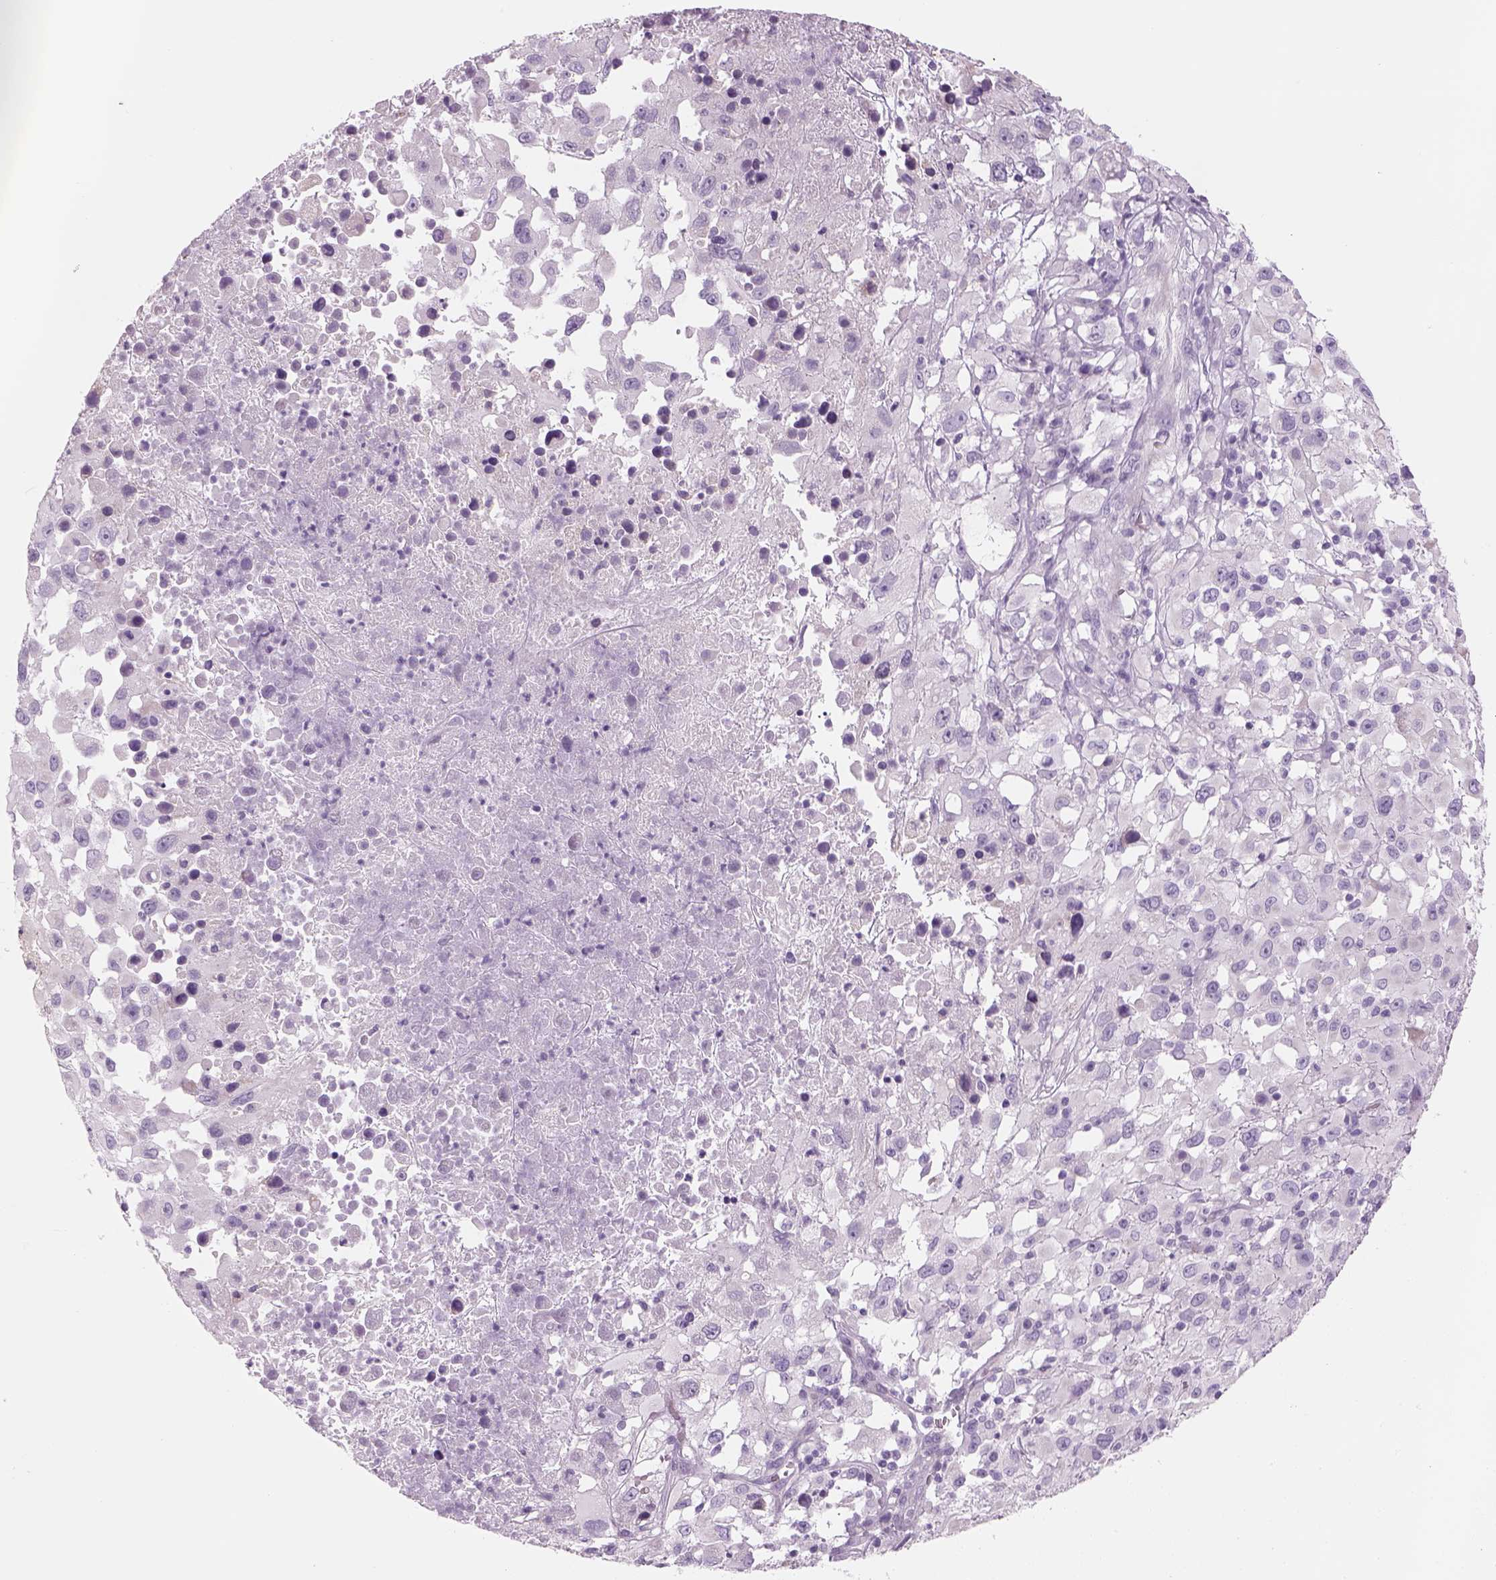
{"staining": {"intensity": "negative", "quantity": "none", "location": "none"}, "tissue": "melanoma", "cell_type": "Tumor cells", "image_type": "cancer", "snomed": [{"axis": "morphology", "description": "Malignant melanoma, Metastatic site"}, {"axis": "topography", "description": "Soft tissue"}], "caption": "This is an immunohistochemistry photomicrograph of human malignant melanoma (metastatic site). There is no staining in tumor cells.", "gene": "KCNMB4", "patient": {"sex": "male", "age": 50}}